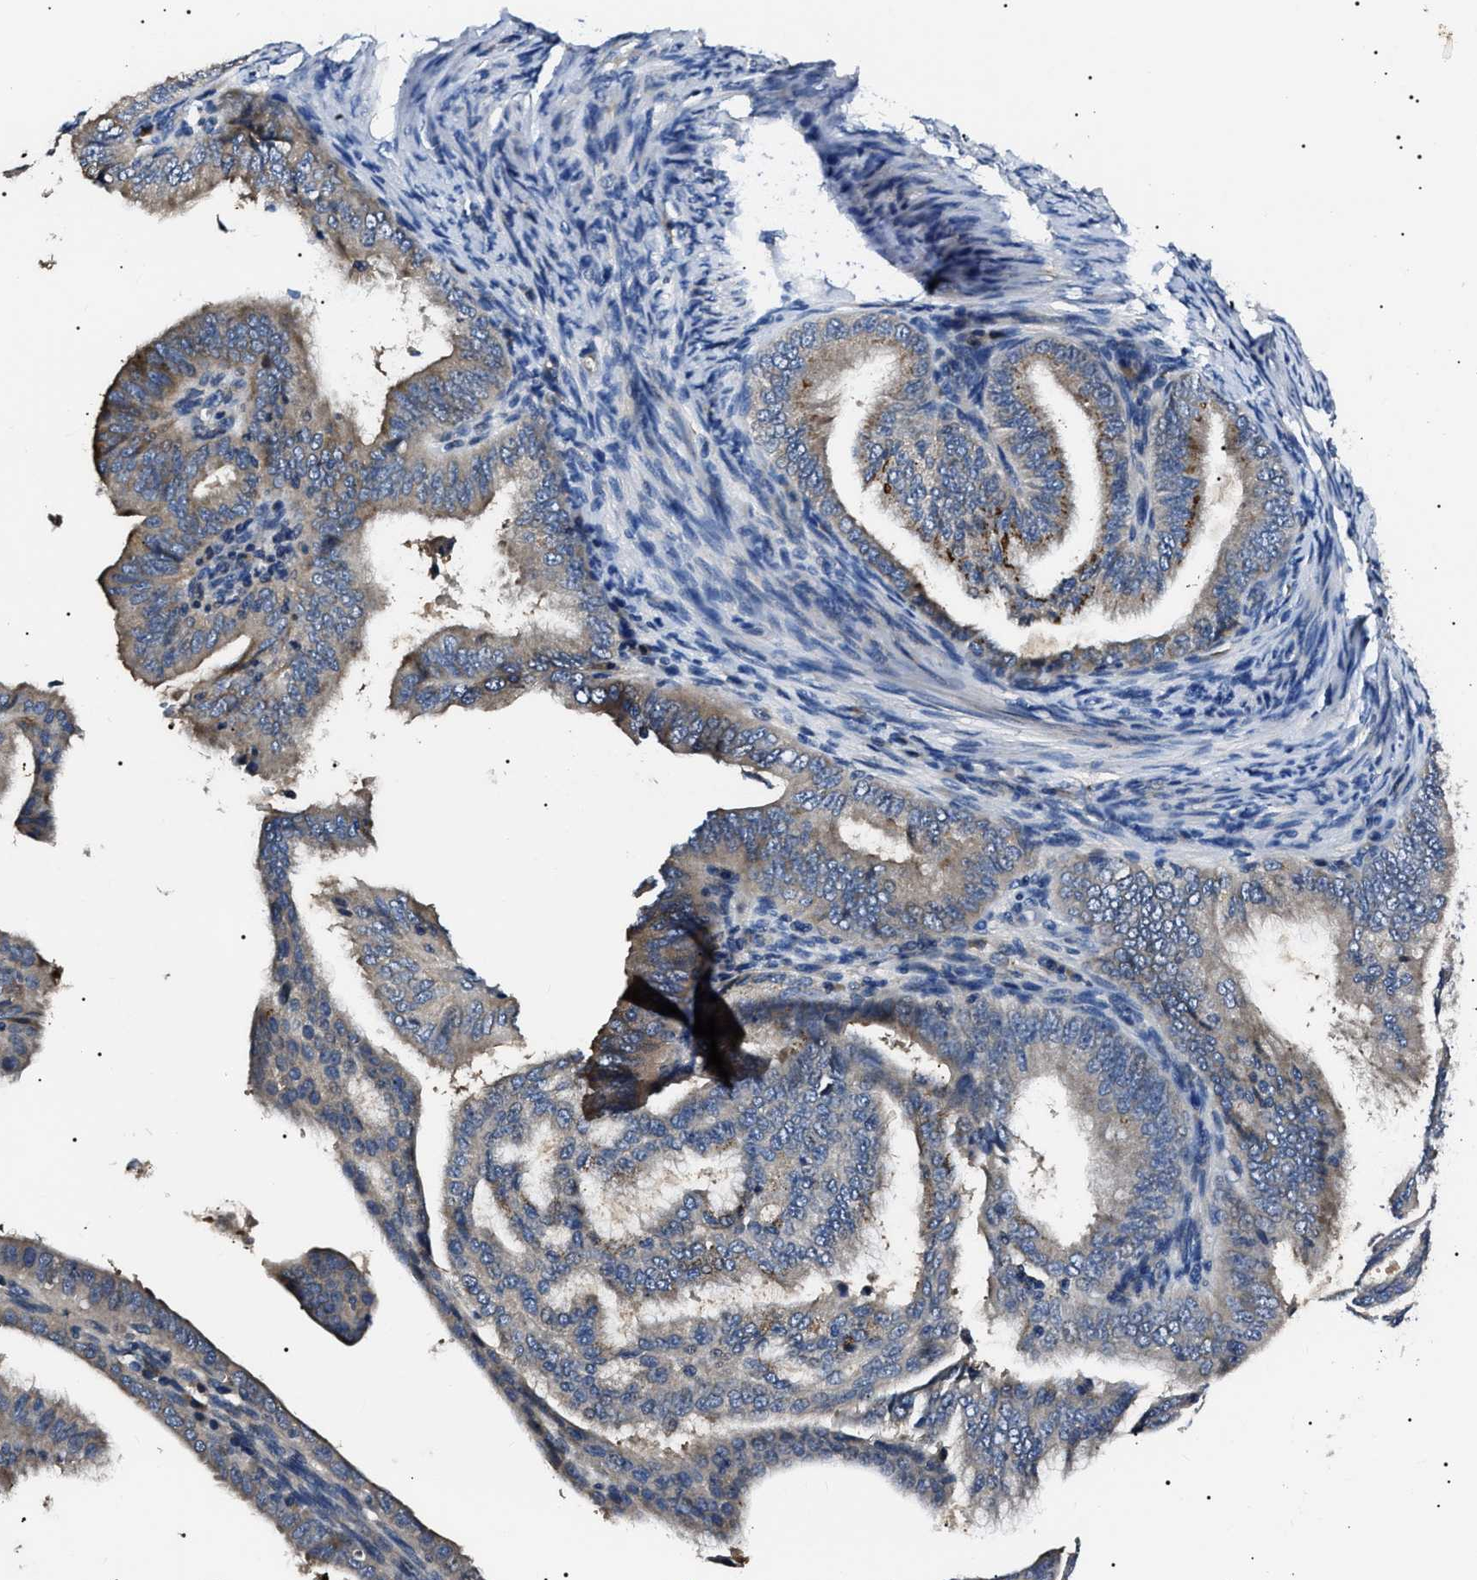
{"staining": {"intensity": "weak", "quantity": "<25%", "location": "cytoplasmic/membranous"}, "tissue": "endometrial cancer", "cell_type": "Tumor cells", "image_type": "cancer", "snomed": [{"axis": "morphology", "description": "Adenocarcinoma, NOS"}, {"axis": "topography", "description": "Endometrium"}], "caption": "Tumor cells are negative for protein expression in human endometrial cancer. Nuclei are stained in blue.", "gene": "IFT81", "patient": {"sex": "female", "age": 58}}